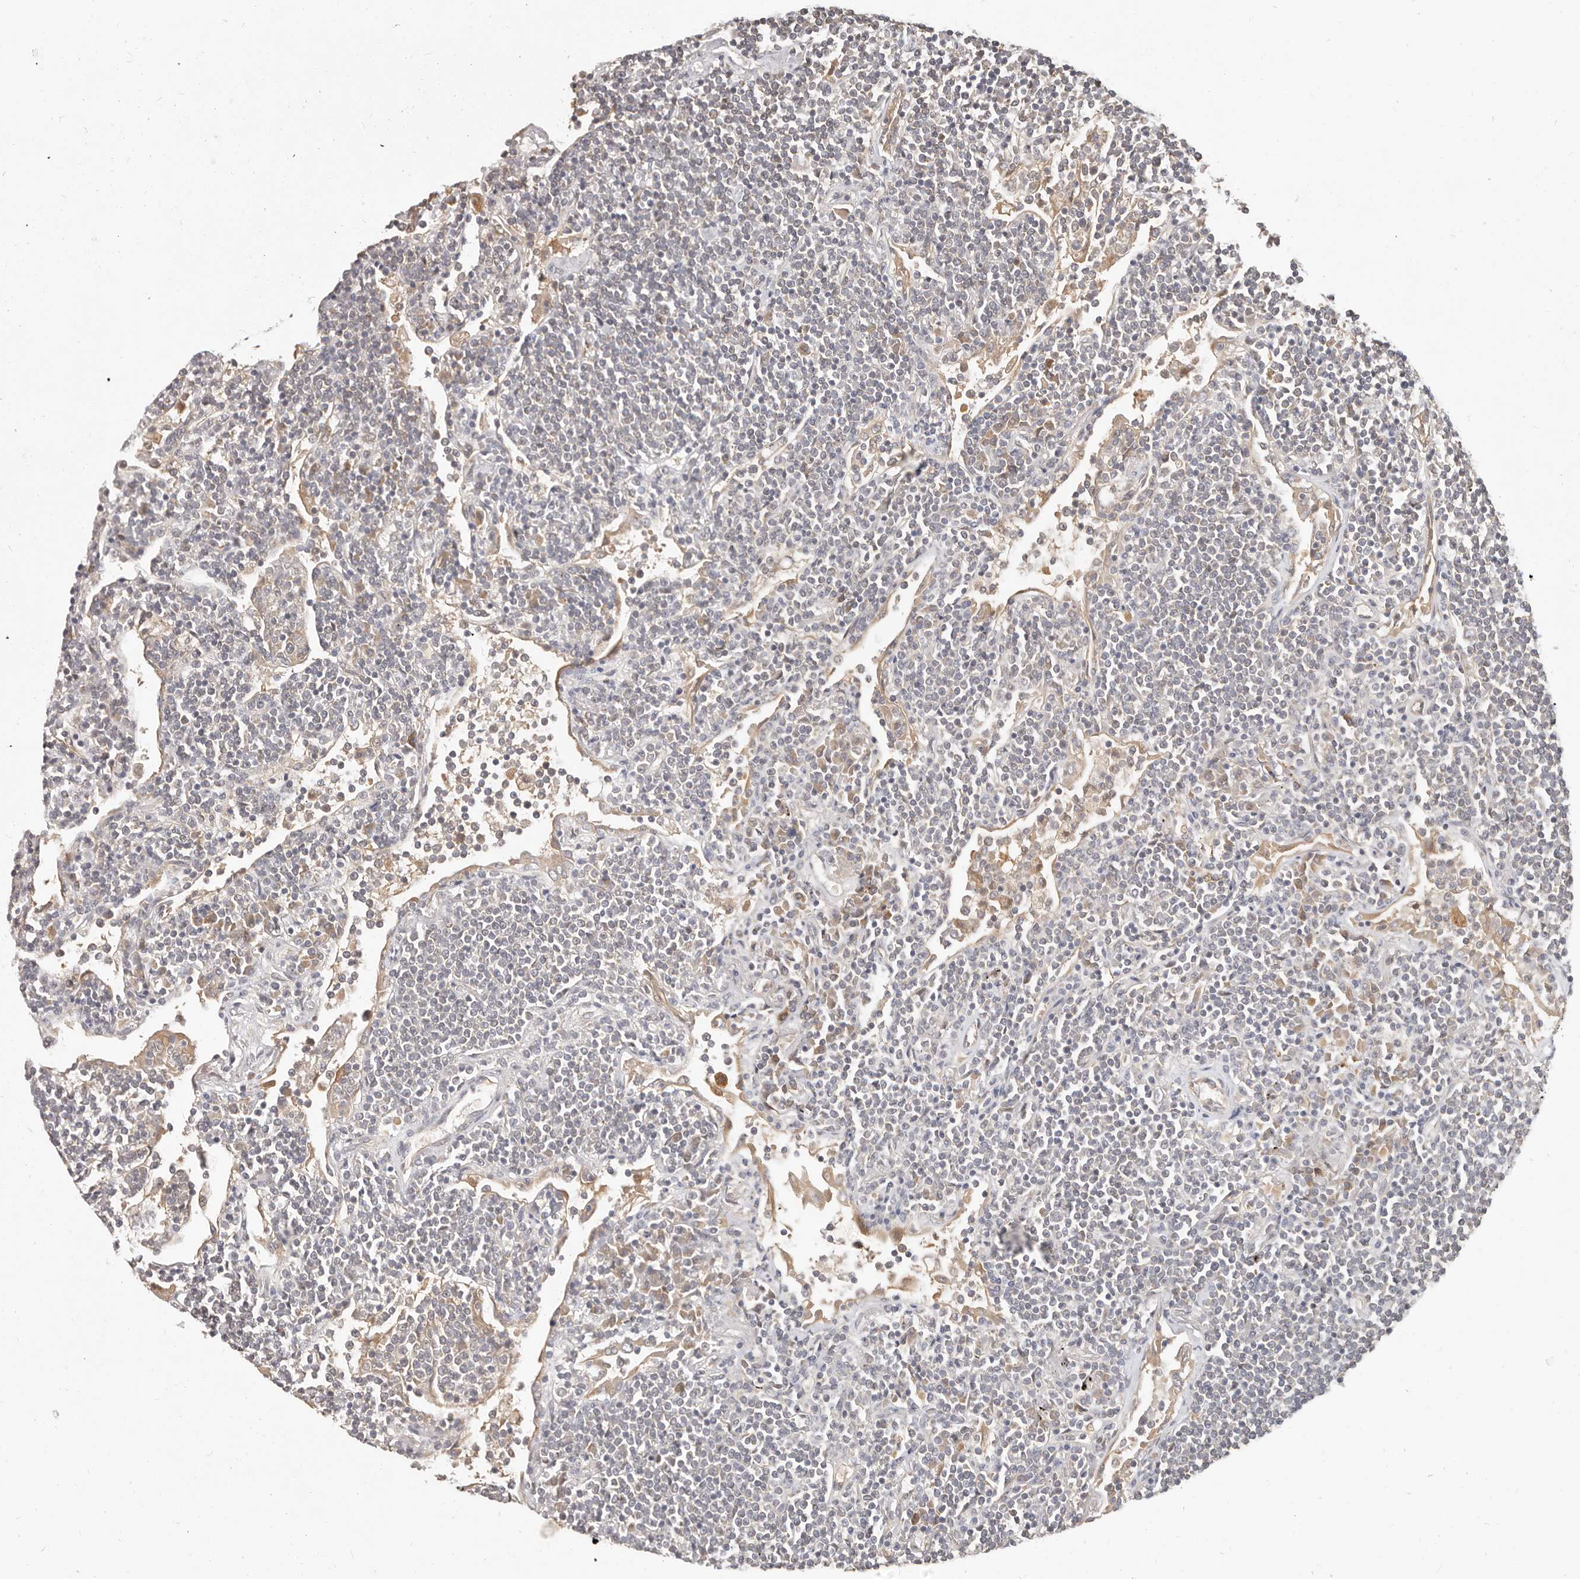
{"staining": {"intensity": "negative", "quantity": "none", "location": "none"}, "tissue": "lymphoma", "cell_type": "Tumor cells", "image_type": "cancer", "snomed": [{"axis": "morphology", "description": "Malignant lymphoma, non-Hodgkin's type, Low grade"}, {"axis": "topography", "description": "Lung"}], "caption": "This is a image of immunohistochemistry staining of lymphoma, which shows no expression in tumor cells.", "gene": "MTFR2", "patient": {"sex": "female", "age": 71}}